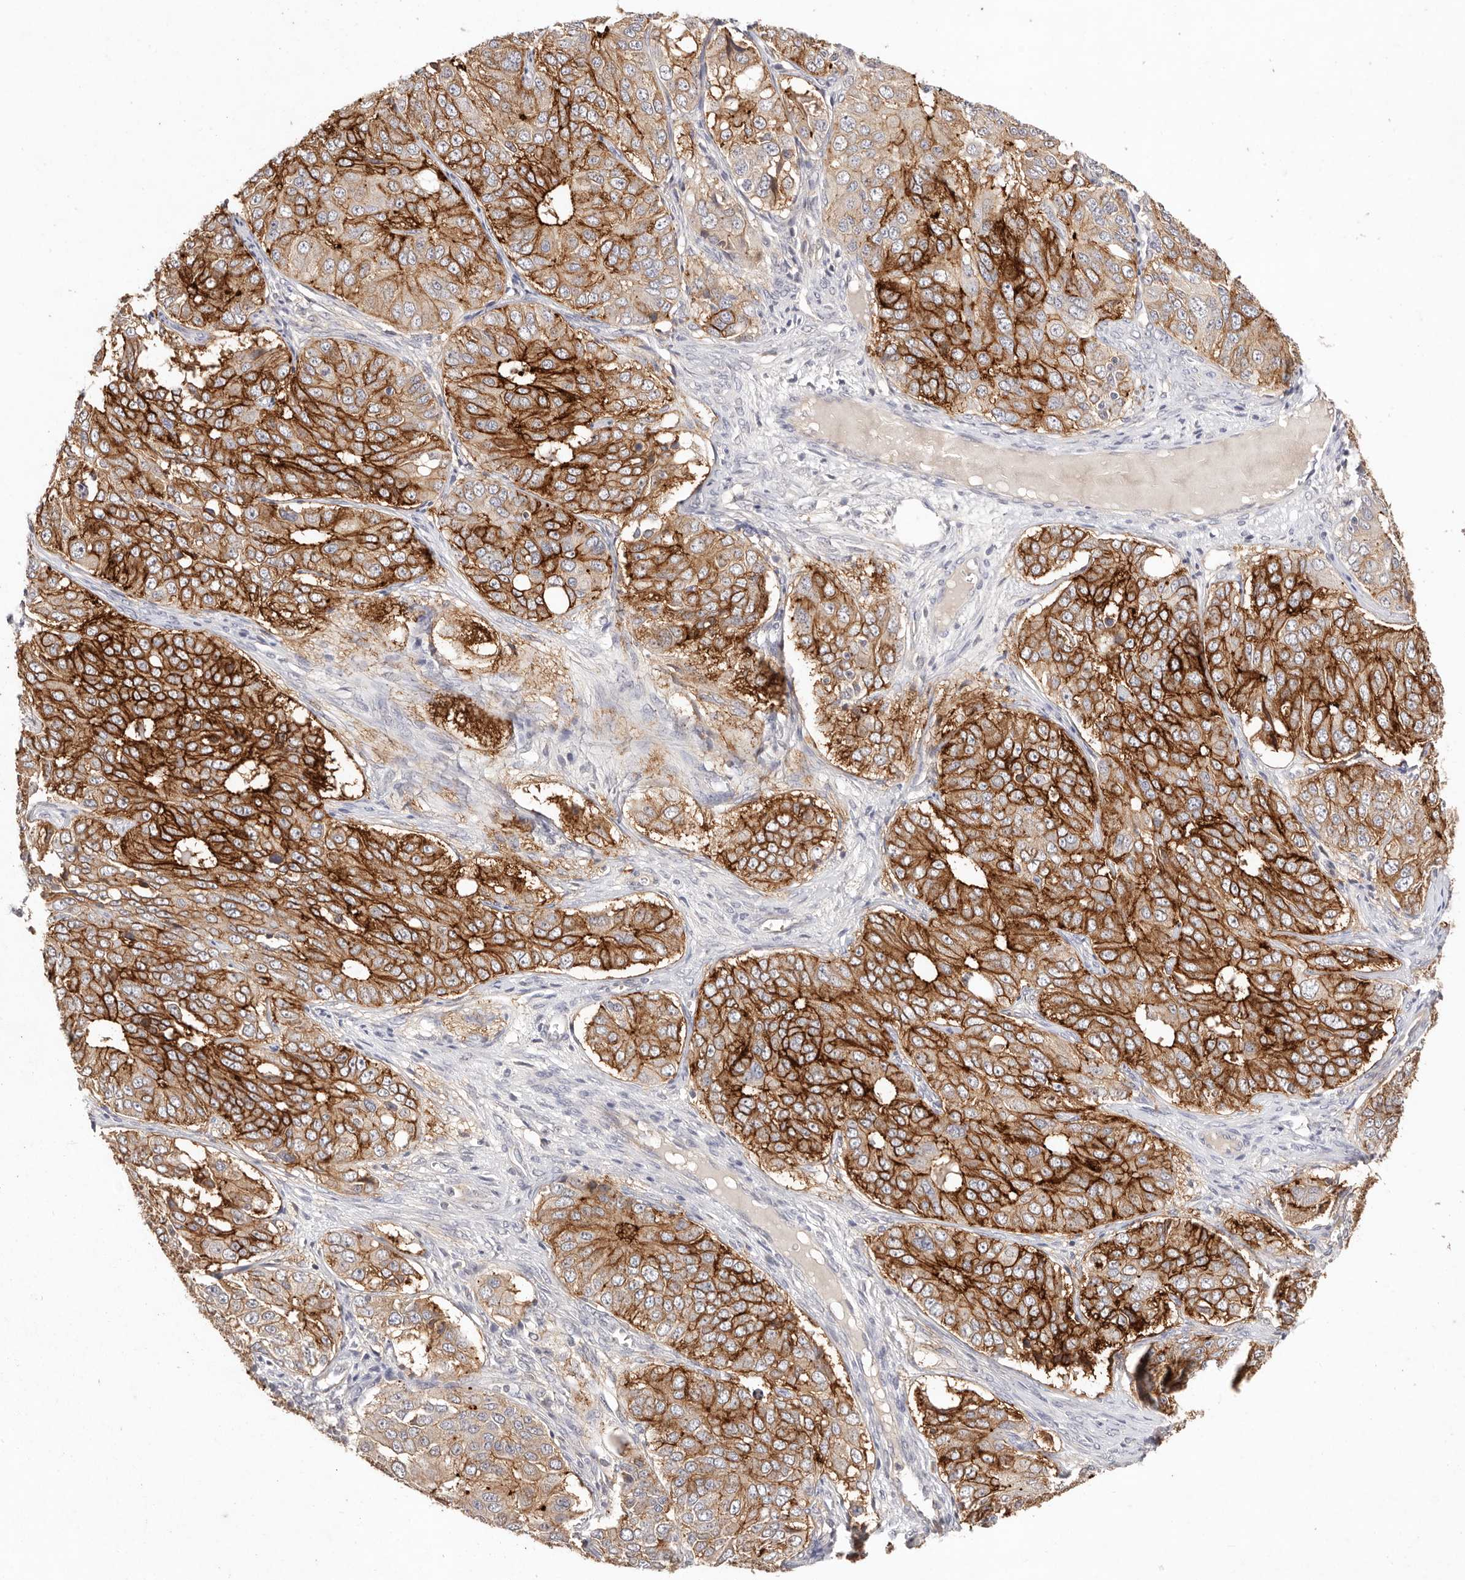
{"staining": {"intensity": "strong", "quantity": ">75%", "location": "cytoplasmic/membranous"}, "tissue": "ovarian cancer", "cell_type": "Tumor cells", "image_type": "cancer", "snomed": [{"axis": "morphology", "description": "Carcinoma, endometroid"}, {"axis": "topography", "description": "Ovary"}], "caption": "DAB immunohistochemical staining of human endometroid carcinoma (ovarian) demonstrates strong cytoplasmic/membranous protein positivity in about >75% of tumor cells. The protein is shown in brown color, while the nuclei are stained blue.", "gene": "CXADR", "patient": {"sex": "female", "age": 51}}